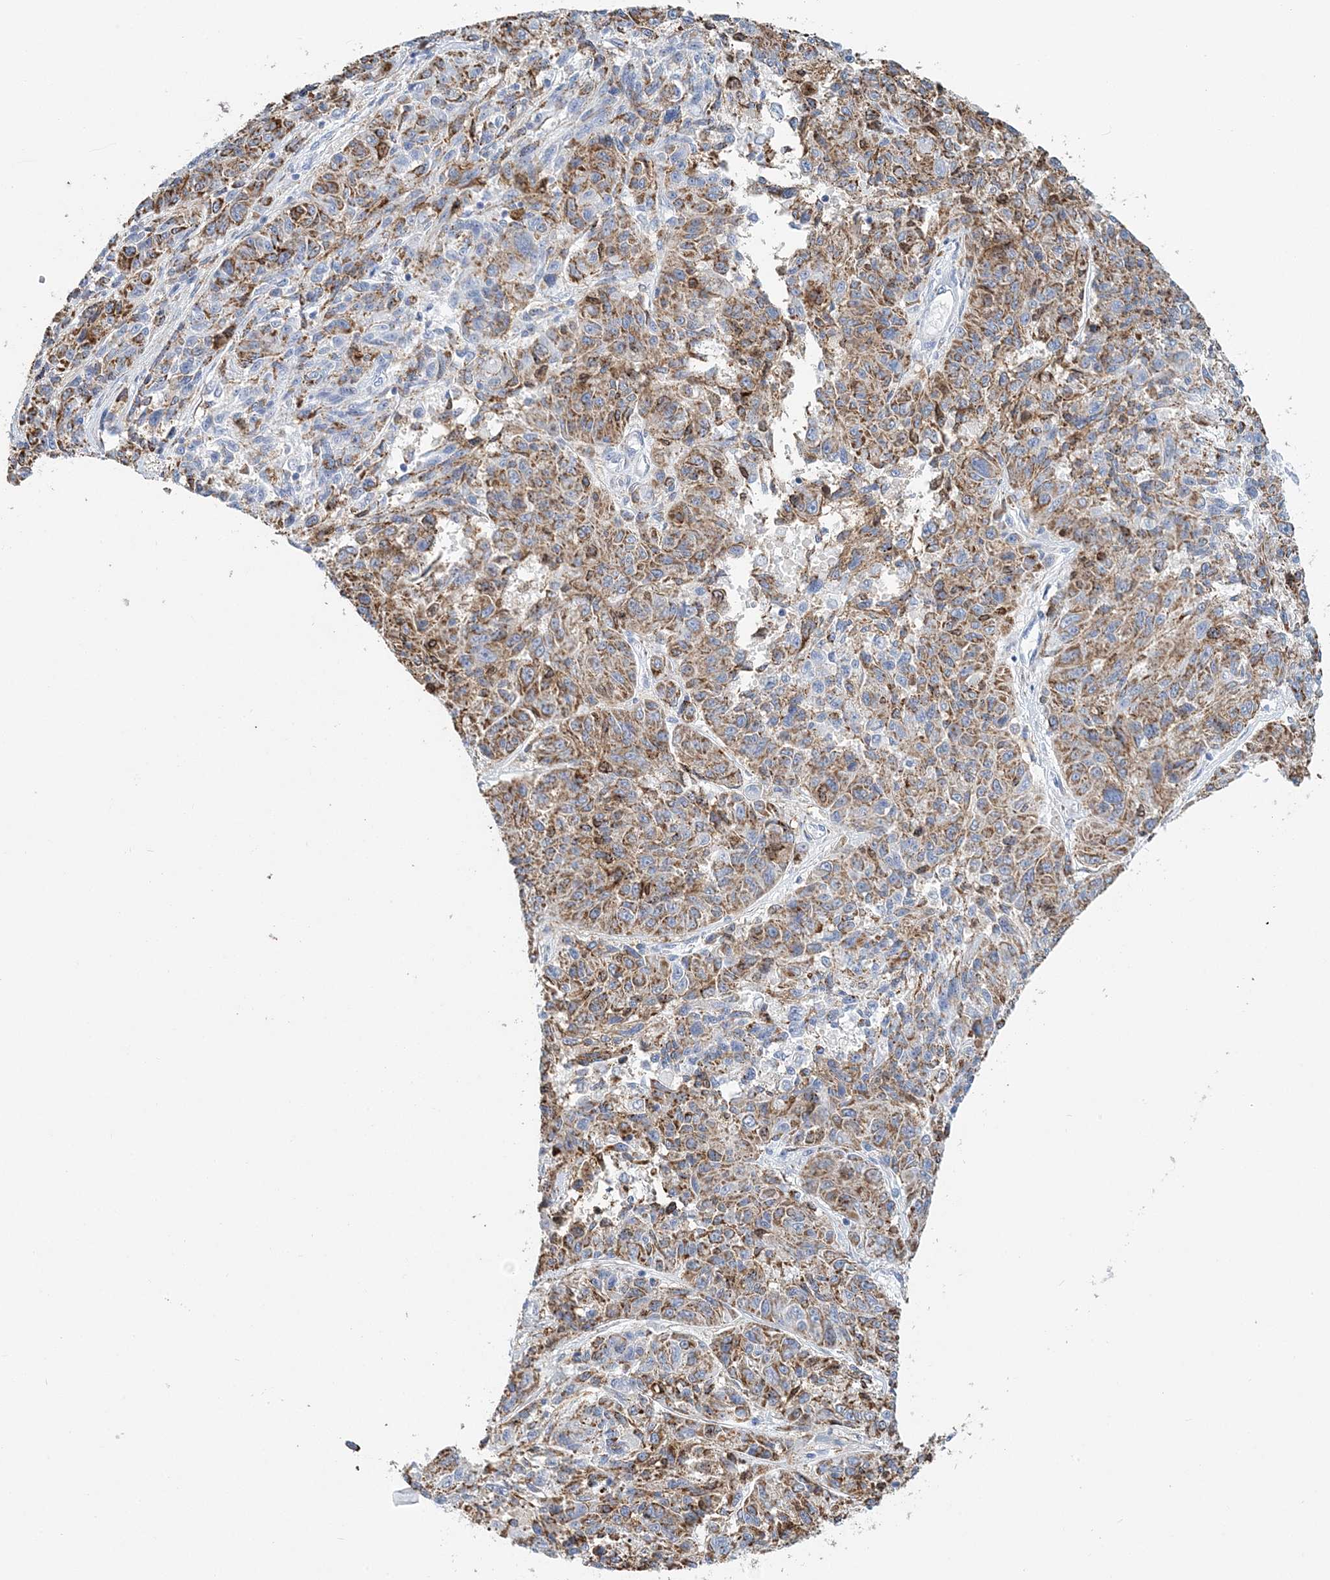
{"staining": {"intensity": "moderate", "quantity": "25%-75%", "location": "cytoplasmic/membranous"}, "tissue": "melanoma", "cell_type": "Tumor cells", "image_type": "cancer", "snomed": [{"axis": "morphology", "description": "Malignant melanoma, NOS"}, {"axis": "topography", "description": "Skin"}], "caption": "Tumor cells demonstrate medium levels of moderate cytoplasmic/membranous staining in approximately 25%-75% of cells in human melanoma. The protein of interest is shown in brown color, while the nuclei are stained blue.", "gene": "NKX6-1", "patient": {"sex": "male", "age": 53}}